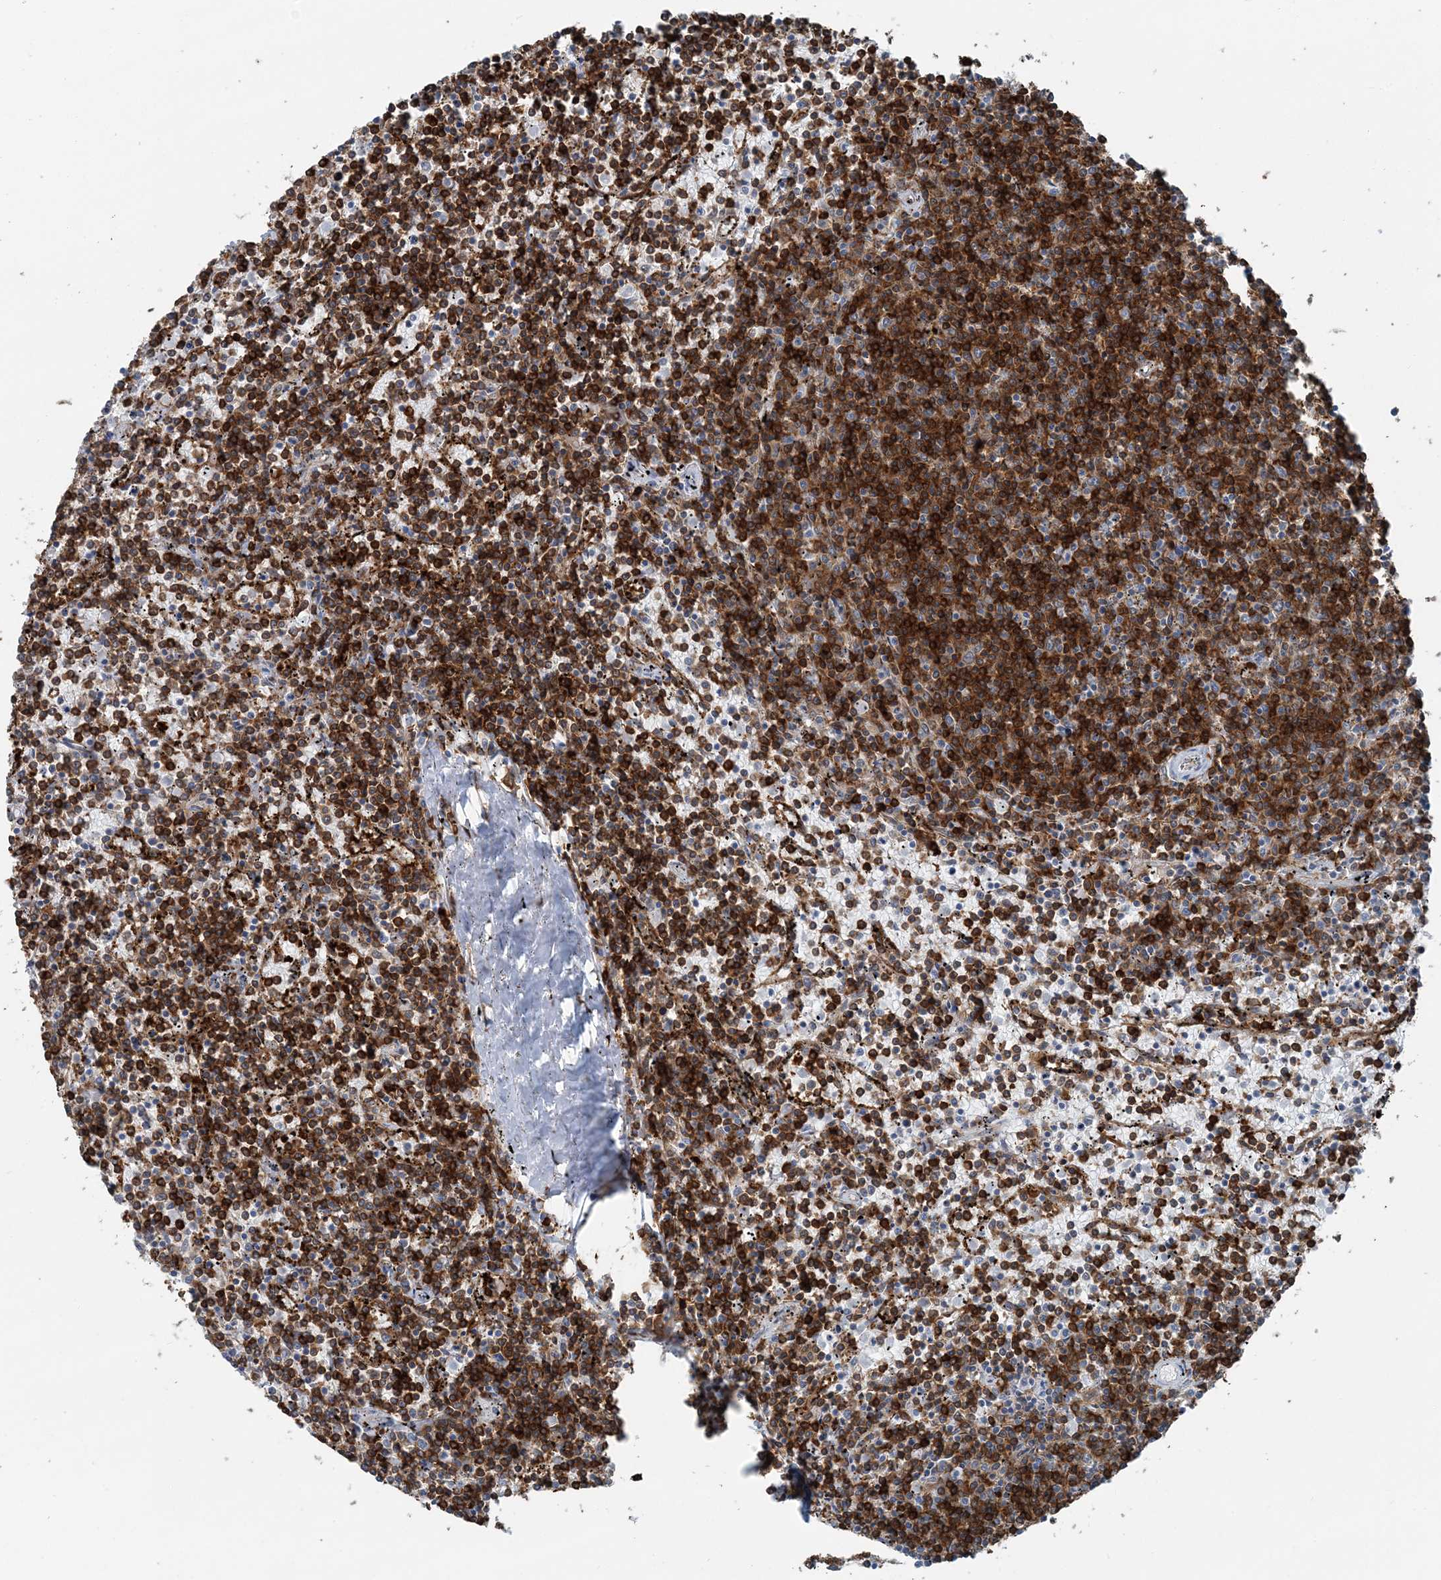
{"staining": {"intensity": "strong", "quantity": ">75%", "location": "cytoplasmic/membranous"}, "tissue": "lymphoma", "cell_type": "Tumor cells", "image_type": "cancer", "snomed": [{"axis": "morphology", "description": "Malignant lymphoma, non-Hodgkin's type, Low grade"}, {"axis": "topography", "description": "Spleen"}], "caption": "There is high levels of strong cytoplasmic/membranous positivity in tumor cells of lymphoma, as demonstrated by immunohistochemical staining (brown color).", "gene": "SNX2", "patient": {"sex": "female", "age": 50}}